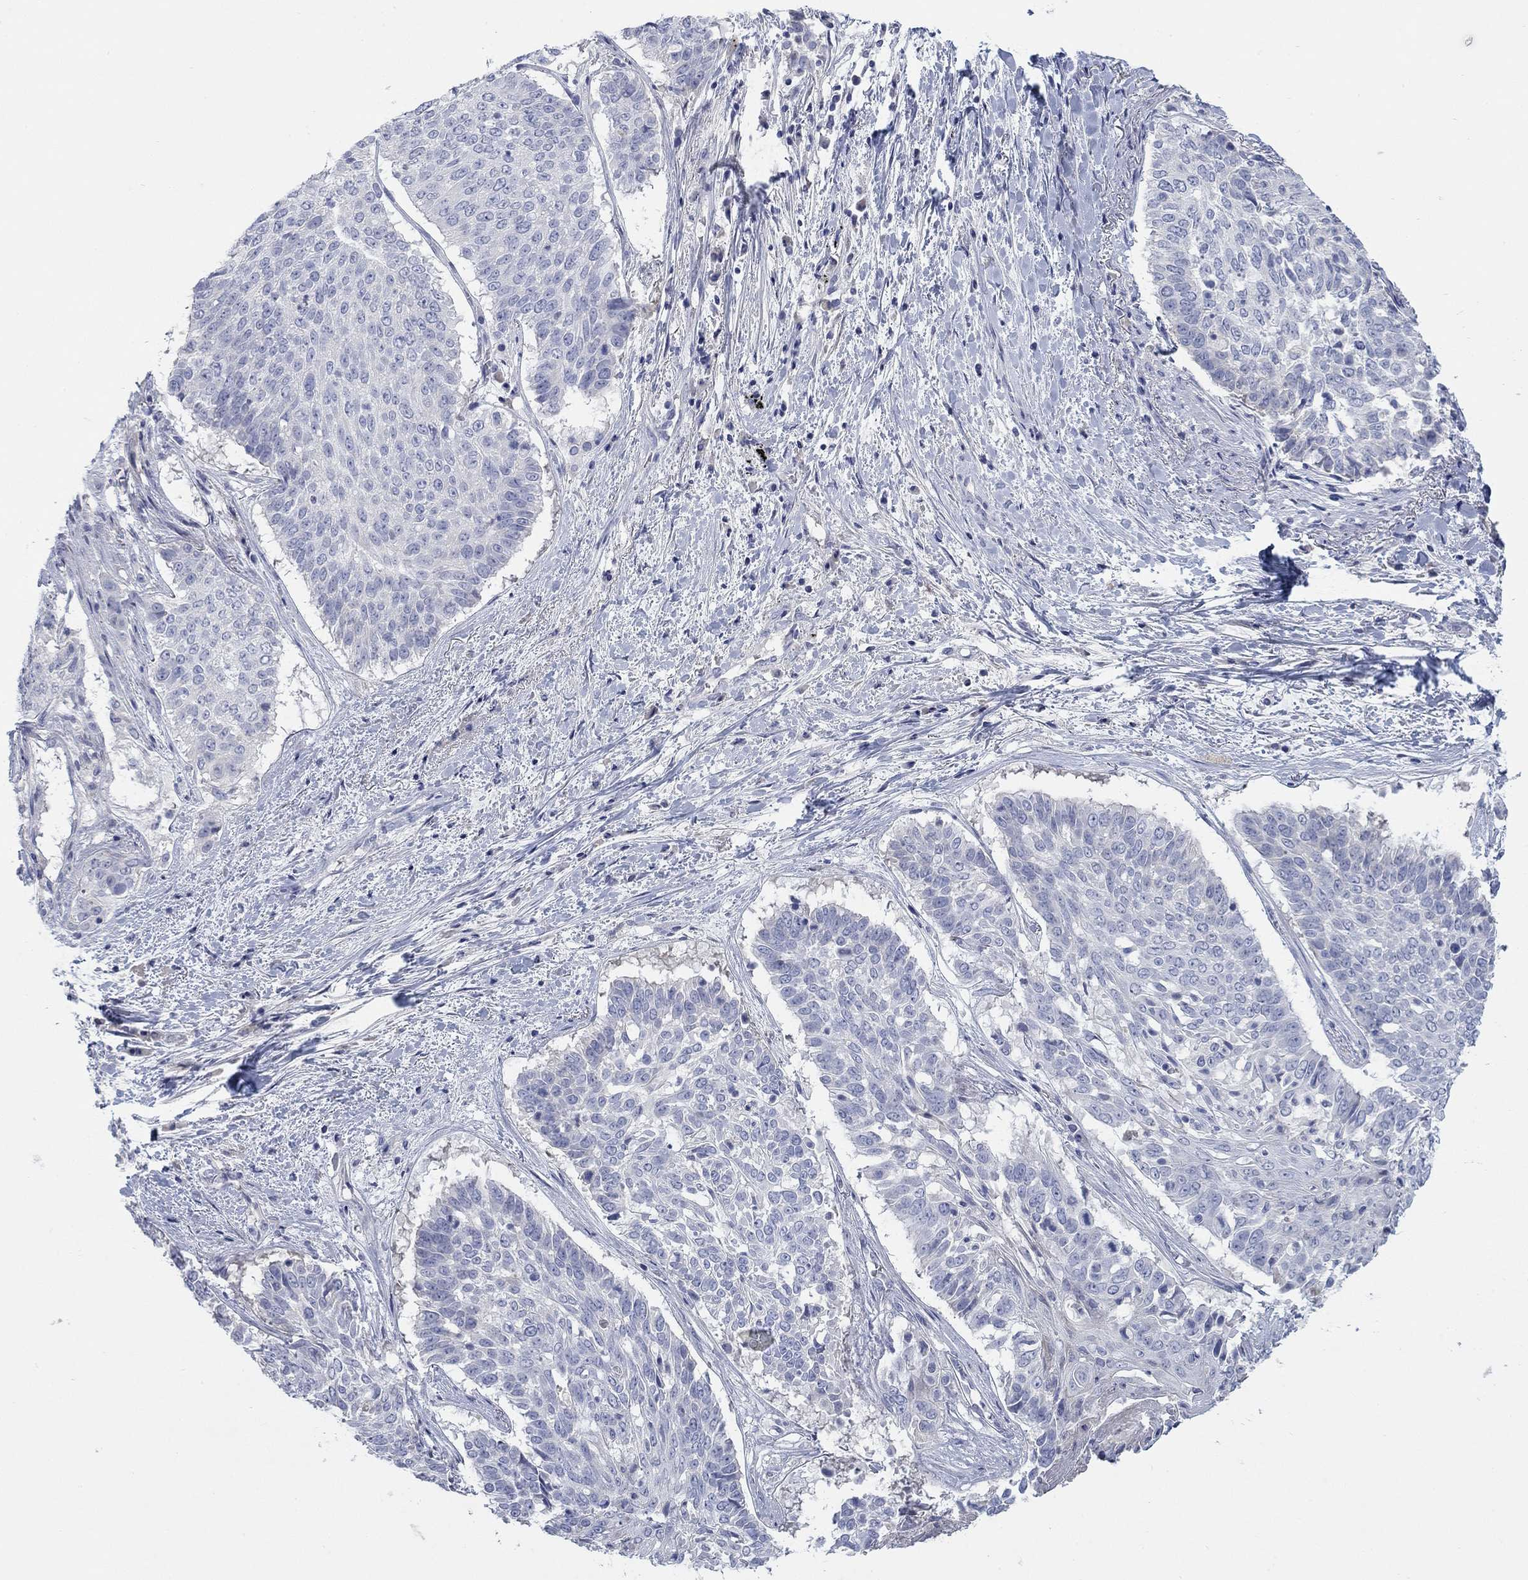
{"staining": {"intensity": "negative", "quantity": "none", "location": "none"}, "tissue": "lung cancer", "cell_type": "Tumor cells", "image_type": "cancer", "snomed": [{"axis": "morphology", "description": "Squamous cell carcinoma, NOS"}, {"axis": "topography", "description": "Lung"}], "caption": "This histopathology image is of squamous cell carcinoma (lung) stained with immunohistochemistry to label a protein in brown with the nuclei are counter-stained blue. There is no expression in tumor cells.", "gene": "TMEM249", "patient": {"sex": "male", "age": 64}}